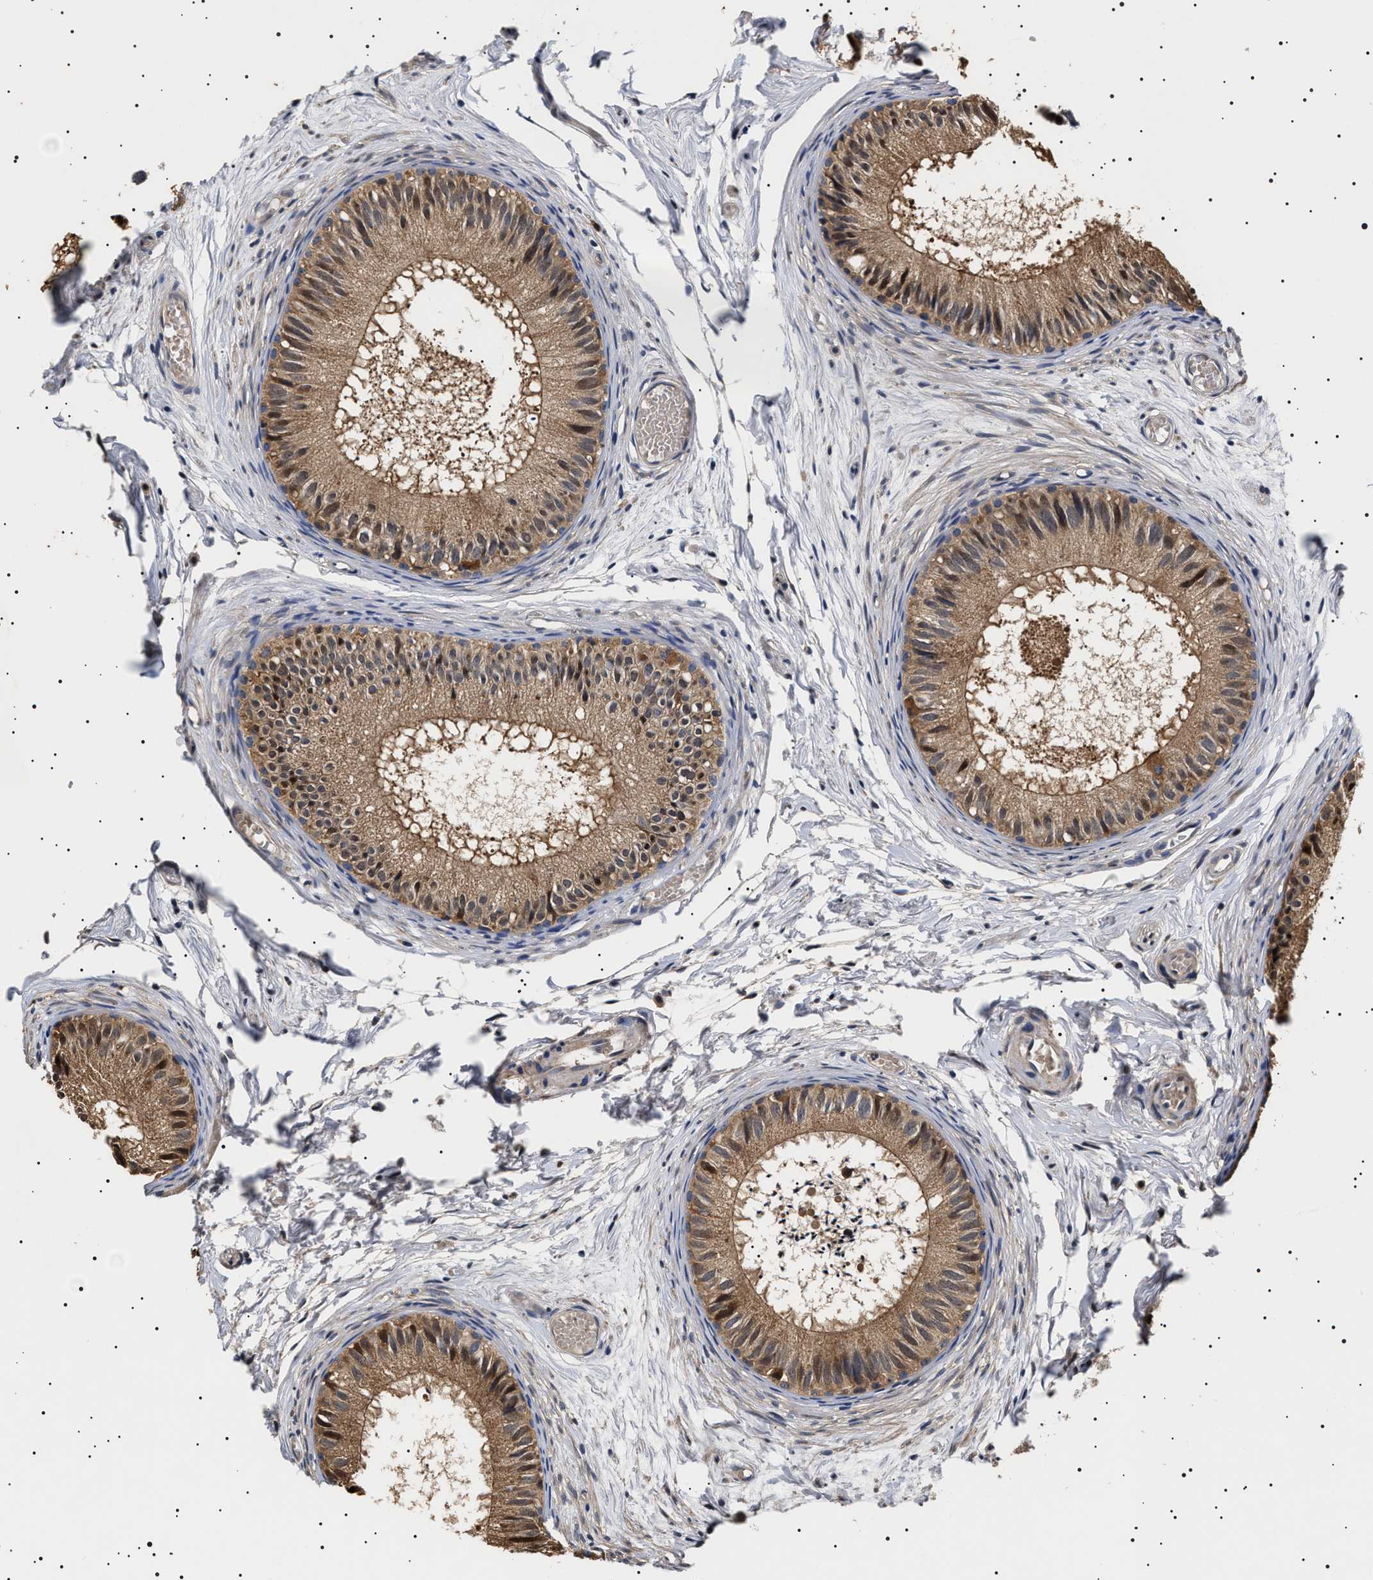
{"staining": {"intensity": "moderate", "quantity": ">75%", "location": "cytoplasmic/membranous,nuclear"}, "tissue": "epididymis", "cell_type": "Glandular cells", "image_type": "normal", "snomed": [{"axis": "morphology", "description": "Normal tissue, NOS"}, {"axis": "topography", "description": "Epididymis"}], "caption": "The image shows a brown stain indicating the presence of a protein in the cytoplasmic/membranous,nuclear of glandular cells in epididymis. (Stains: DAB in brown, nuclei in blue, Microscopy: brightfield microscopy at high magnification).", "gene": "SLC4A7", "patient": {"sex": "male", "age": 46}}